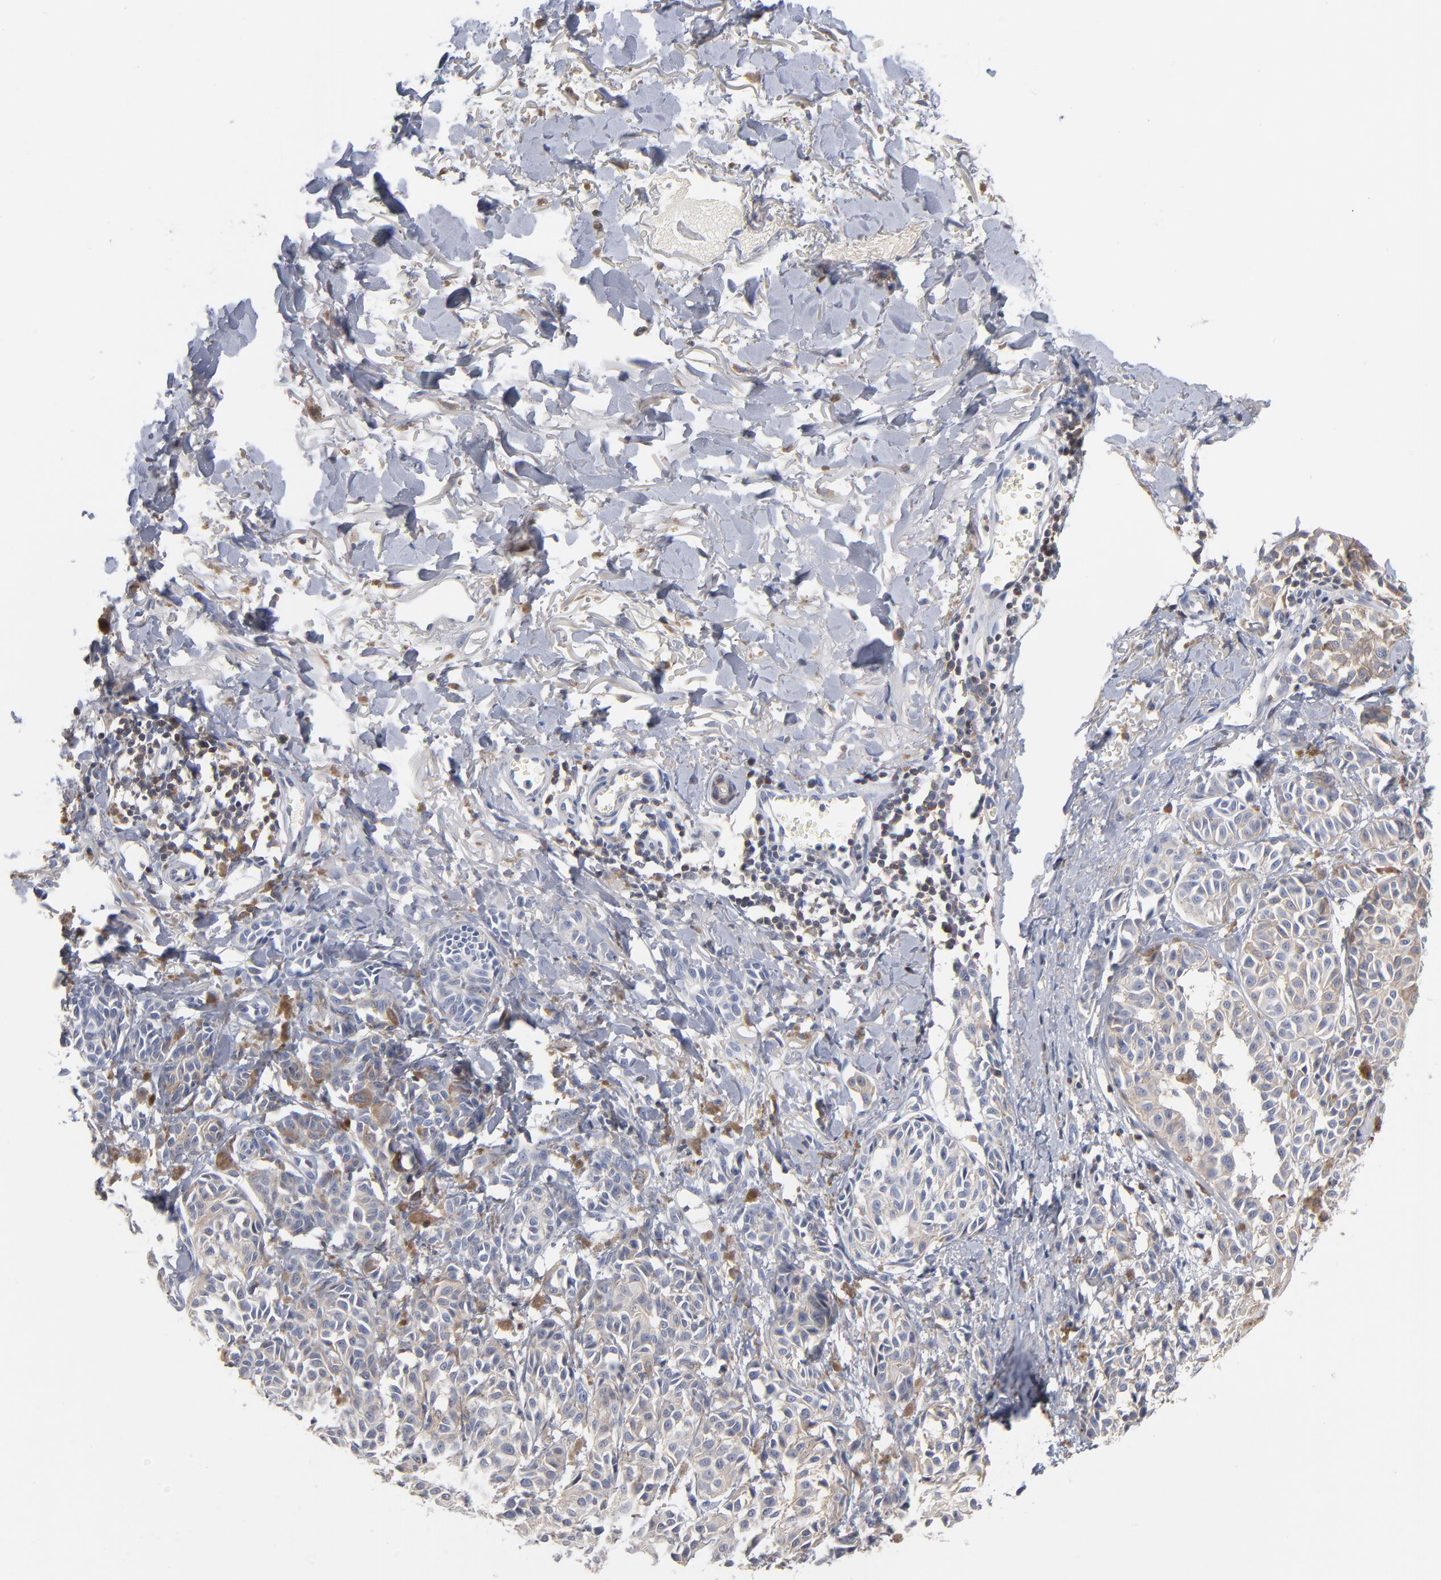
{"staining": {"intensity": "weak", "quantity": "25%-75%", "location": "cytoplasmic/membranous"}, "tissue": "melanoma", "cell_type": "Tumor cells", "image_type": "cancer", "snomed": [{"axis": "morphology", "description": "Malignant melanoma, NOS"}, {"axis": "topography", "description": "Skin"}], "caption": "This histopathology image shows malignant melanoma stained with IHC to label a protein in brown. The cytoplasmic/membranous of tumor cells show weak positivity for the protein. Nuclei are counter-stained blue.", "gene": "PDLIM2", "patient": {"sex": "male", "age": 76}}